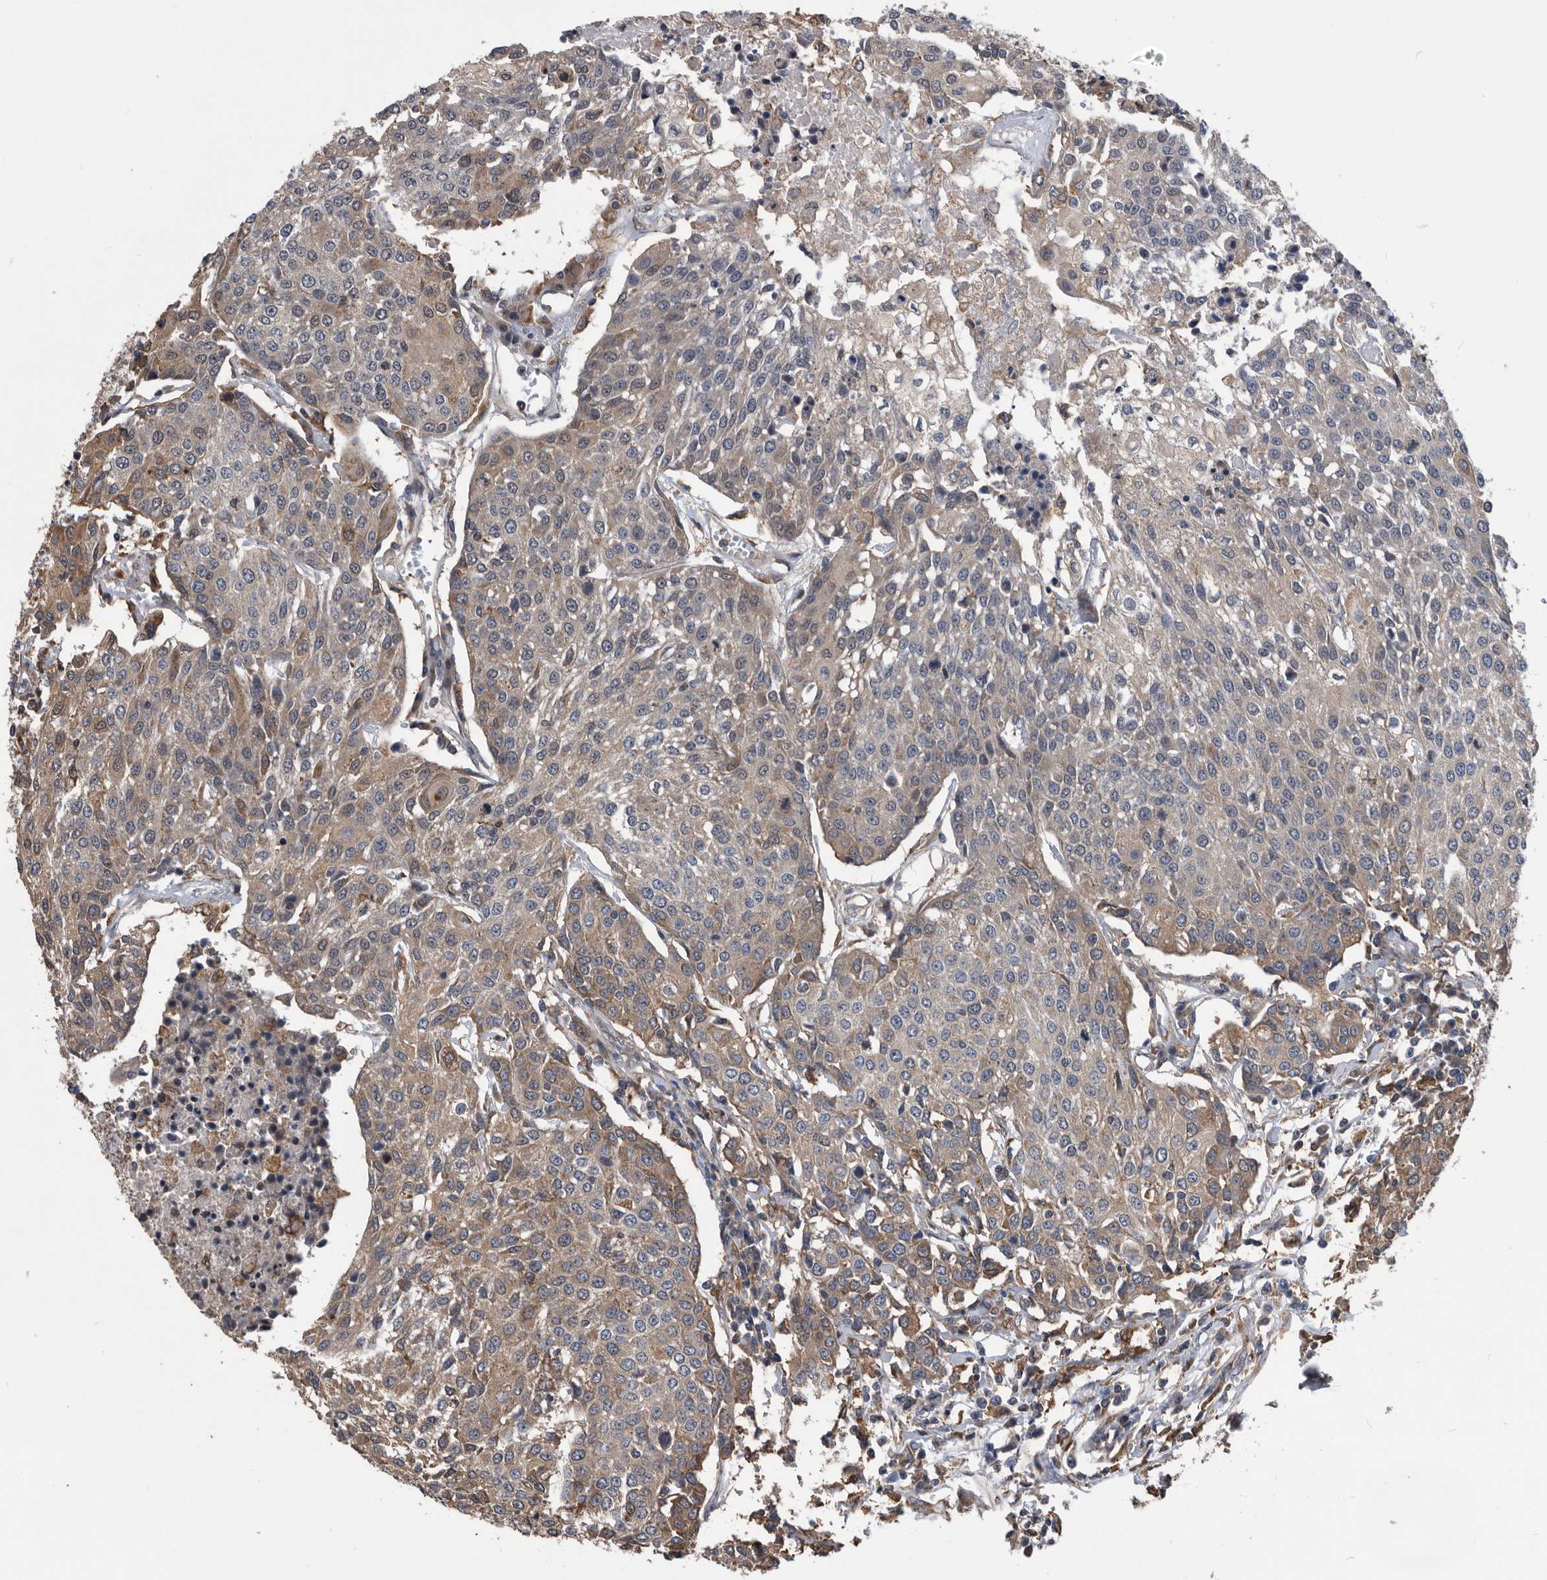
{"staining": {"intensity": "weak", "quantity": ">75%", "location": "cytoplasmic/membranous"}, "tissue": "urothelial cancer", "cell_type": "Tumor cells", "image_type": "cancer", "snomed": [{"axis": "morphology", "description": "Urothelial carcinoma, High grade"}, {"axis": "topography", "description": "Urinary bladder"}], "caption": "This histopathology image displays urothelial cancer stained with immunohistochemistry (IHC) to label a protein in brown. The cytoplasmic/membranous of tumor cells show weak positivity for the protein. Nuclei are counter-stained blue.", "gene": "NRBP1", "patient": {"sex": "female", "age": 85}}